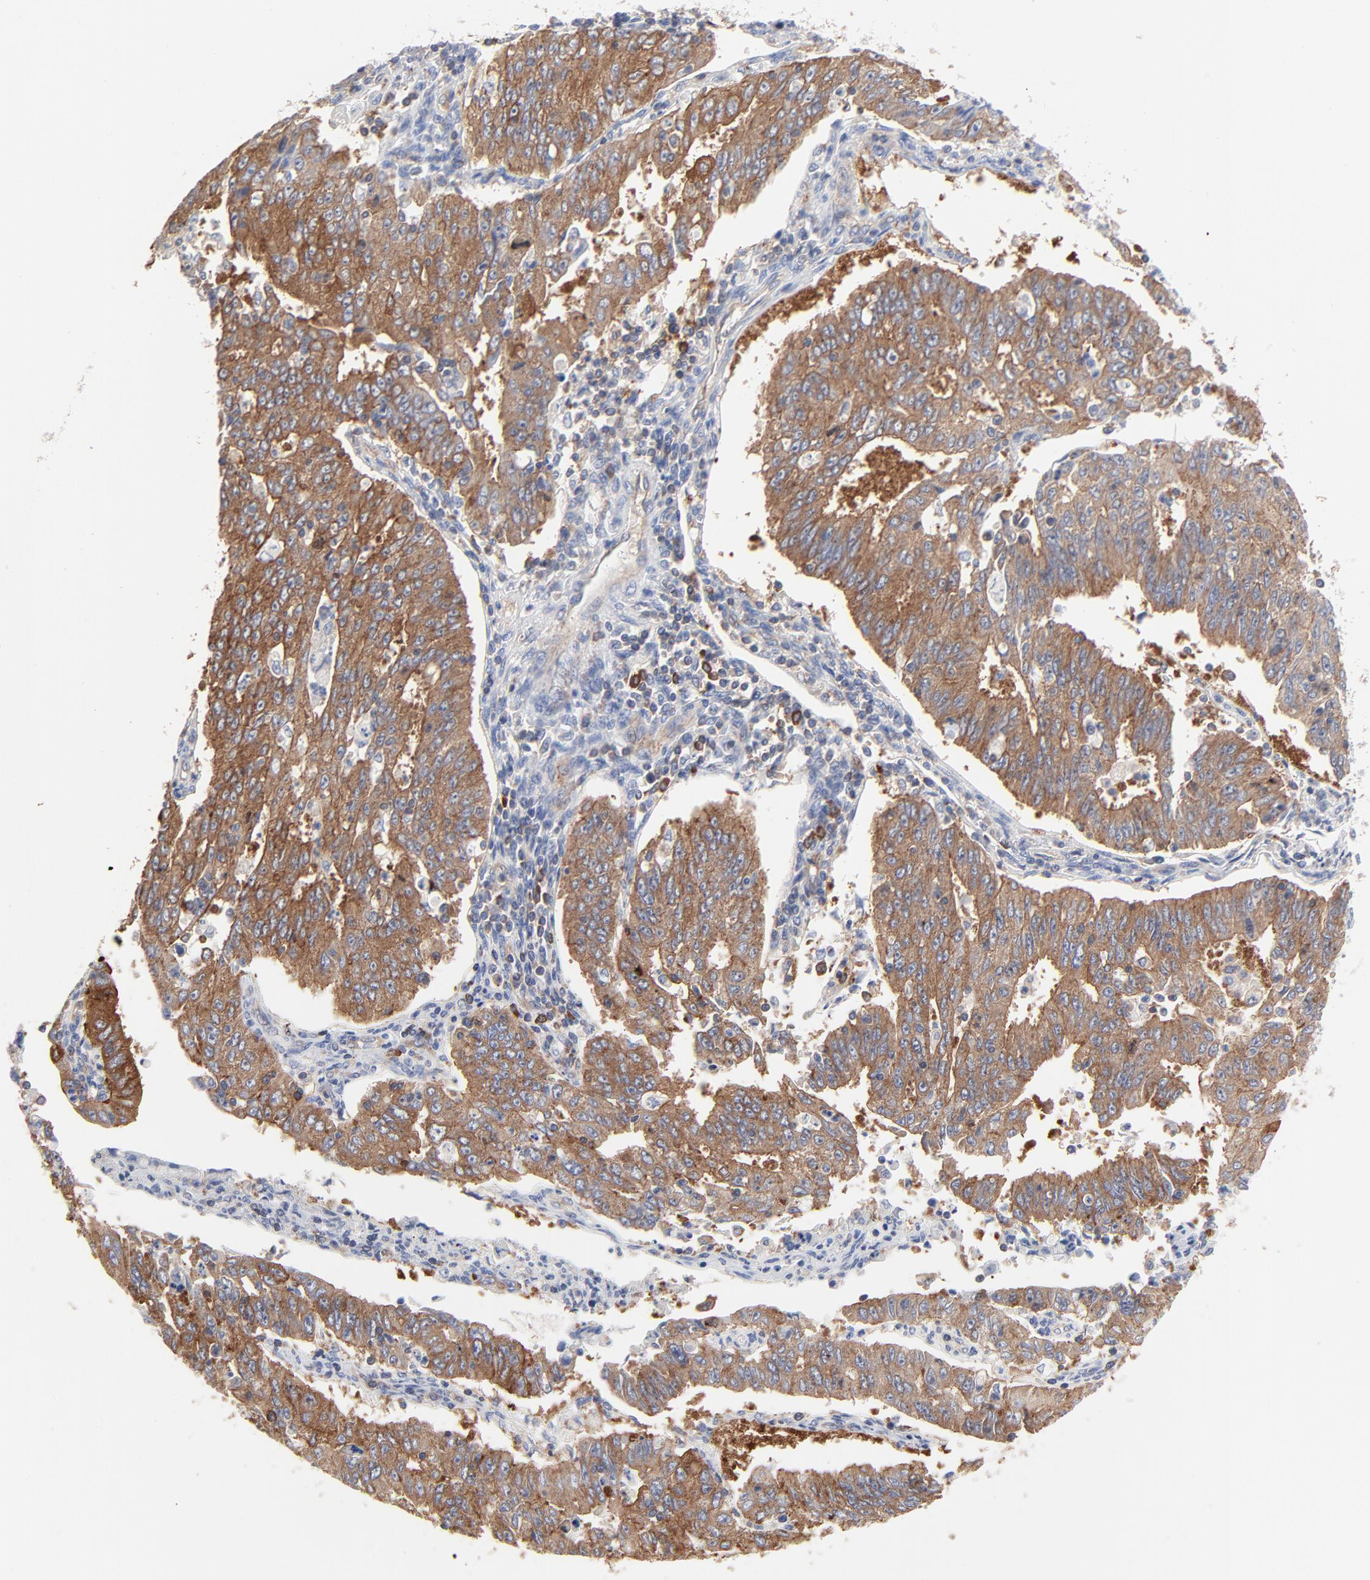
{"staining": {"intensity": "strong", "quantity": ">75%", "location": "cytoplasmic/membranous"}, "tissue": "endometrial cancer", "cell_type": "Tumor cells", "image_type": "cancer", "snomed": [{"axis": "morphology", "description": "Adenocarcinoma, NOS"}, {"axis": "topography", "description": "Endometrium"}], "caption": "Endometrial cancer (adenocarcinoma) was stained to show a protein in brown. There is high levels of strong cytoplasmic/membranous staining in approximately >75% of tumor cells.", "gene": "CD2AP", "patient": {"sex": "female", "age": 42}}